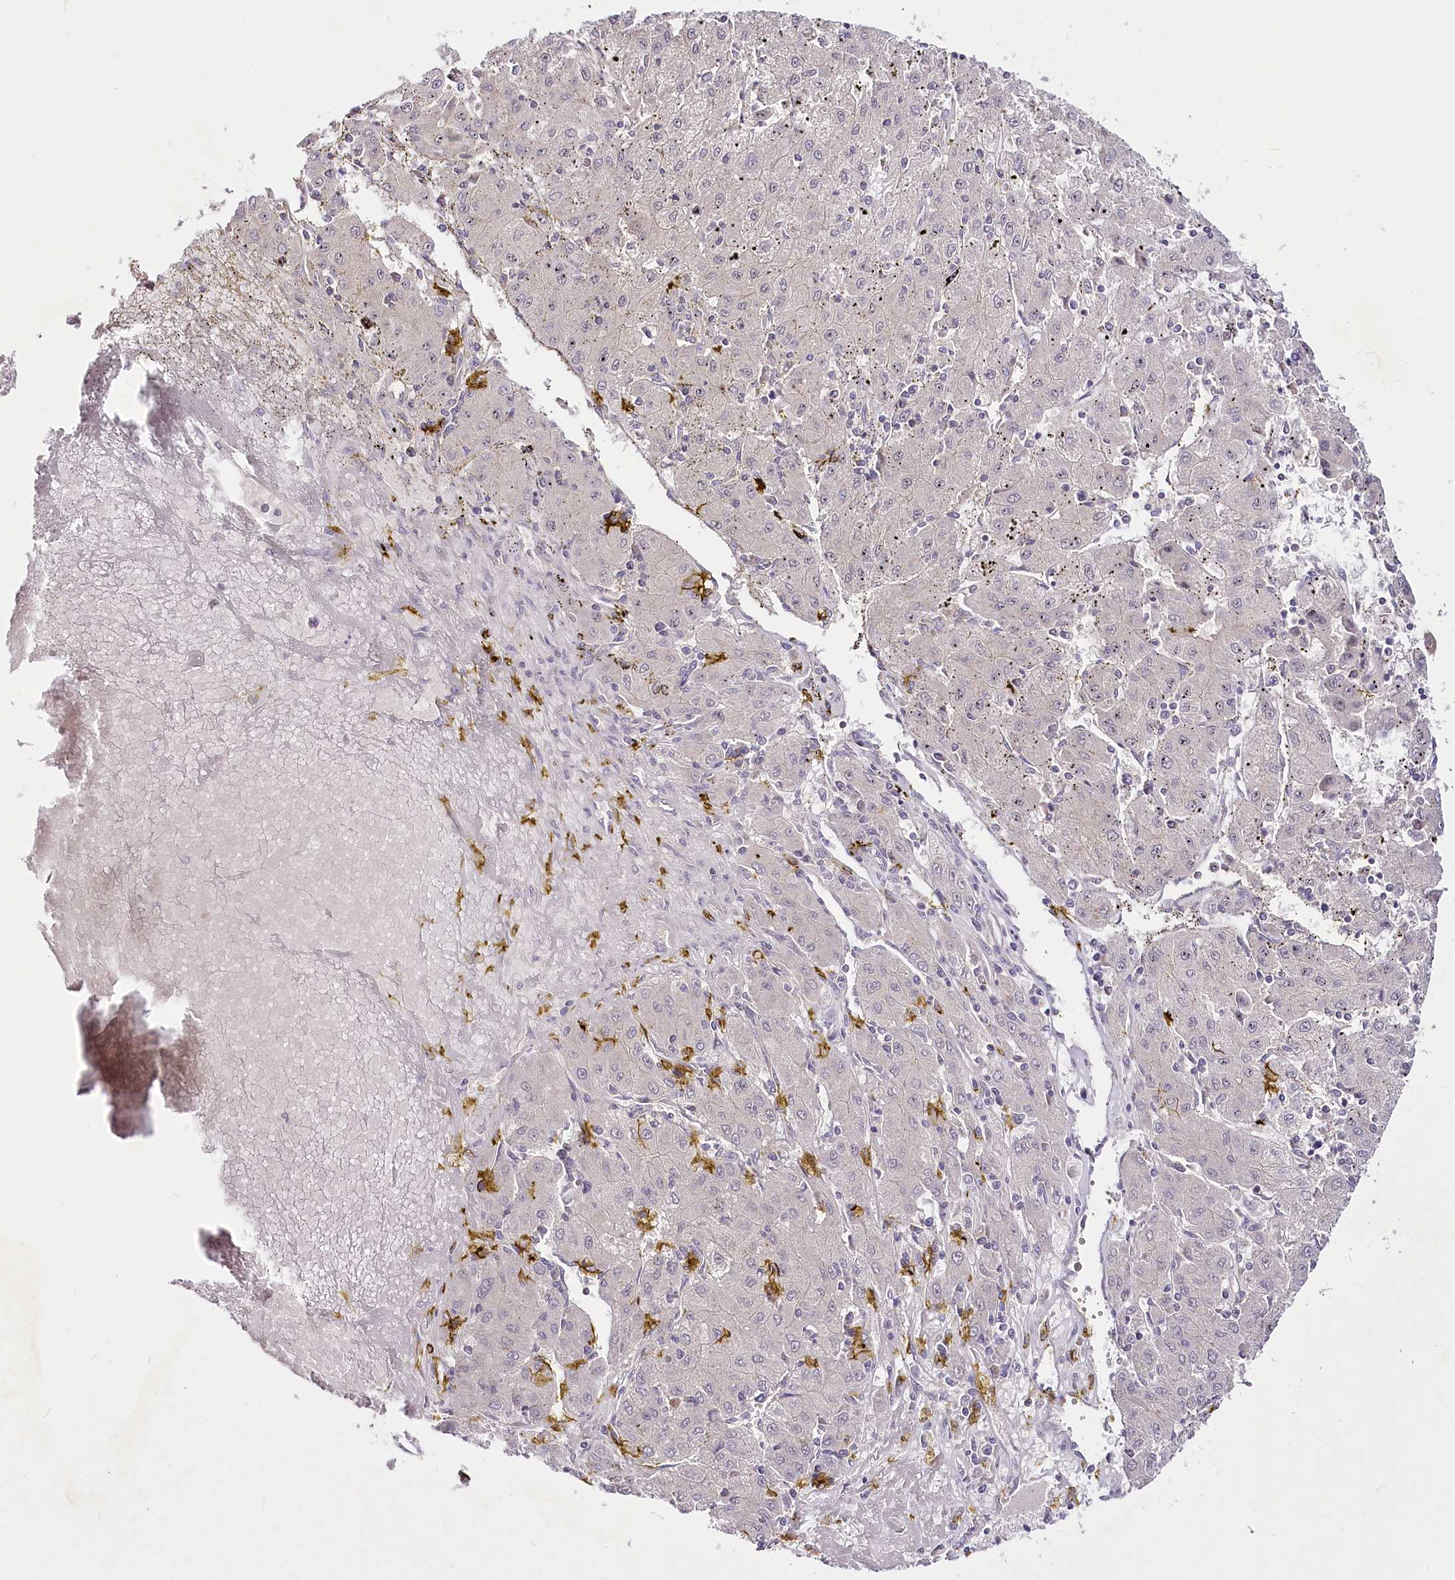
{"staining": {"intensity": "negative", "quantity": "none", "location": "none"}, "tissue": "liver cancer", "cell_type": "Tumor cells", "image_type": "cancer", "snomed": [{"axis": "morphology", "description": "Carcinoma, Hepatocellular, NOS"}, {"axis": "topography", "description": "Liver"}], "caption": "DAB (3,3'-diaminobenzidine) immunohistochemical staining of liver hepatocellular carcinoma reveals no significant positivity in tumor cells.", "gene": "VWA5A", "patient": {"sex": "male", "age": 72}}